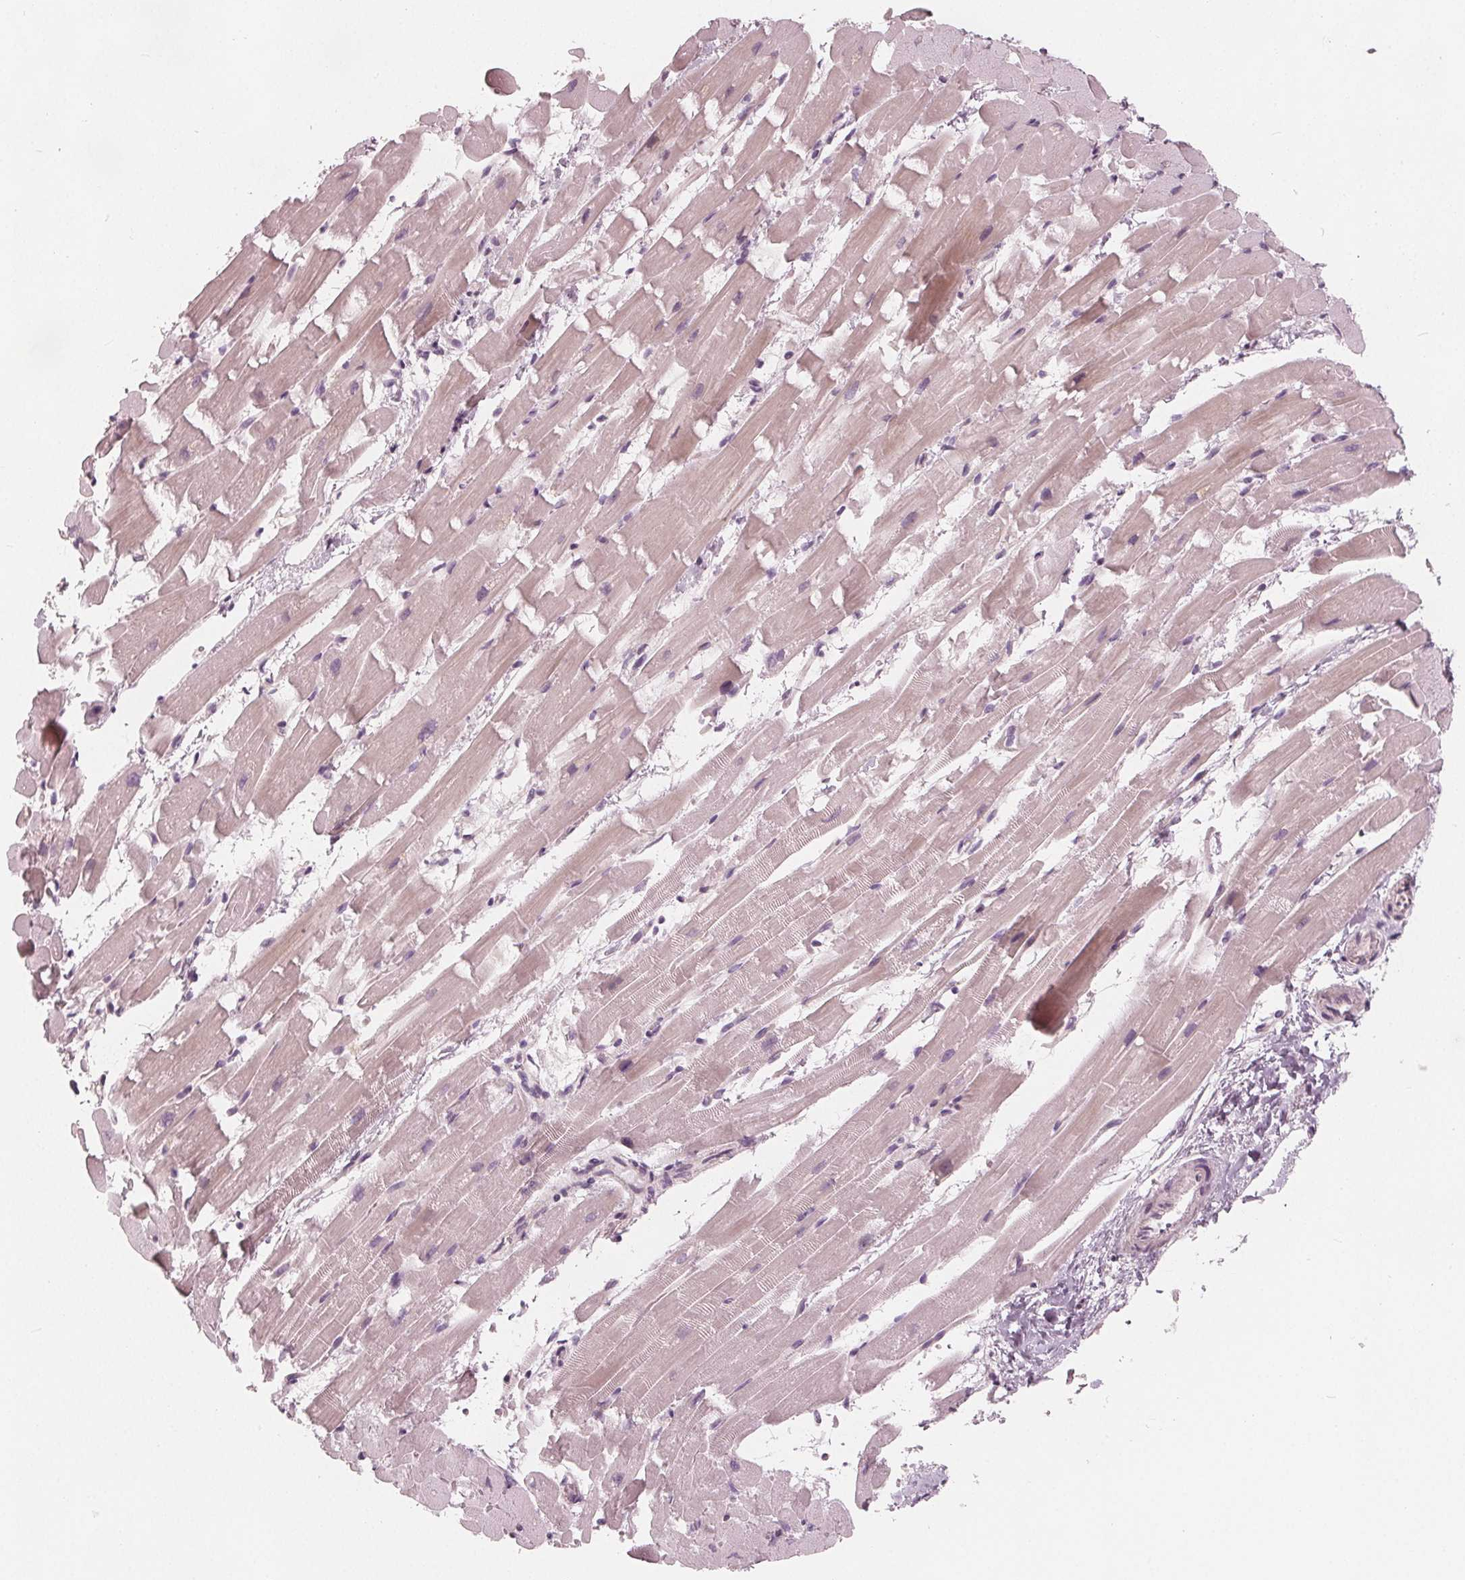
{"staining": {"intensity": "negative", "quantity": "none", "location": "none"}, "tissue": "heart muscle", "cell_type": "Cardiomyocytes", "image_type": "normal", "snomed": [{"axis": "morphology", "description": "Normal tissue, NOS"}, {"axis": "topography", "description": "Heart"}], "caption": "Immunohistochemistry of unremarkable human heart muscle exhibits no staining in cardiomyocytes.", "gene": "SAT2", "patient": {"sex": "male", "age": 37}}